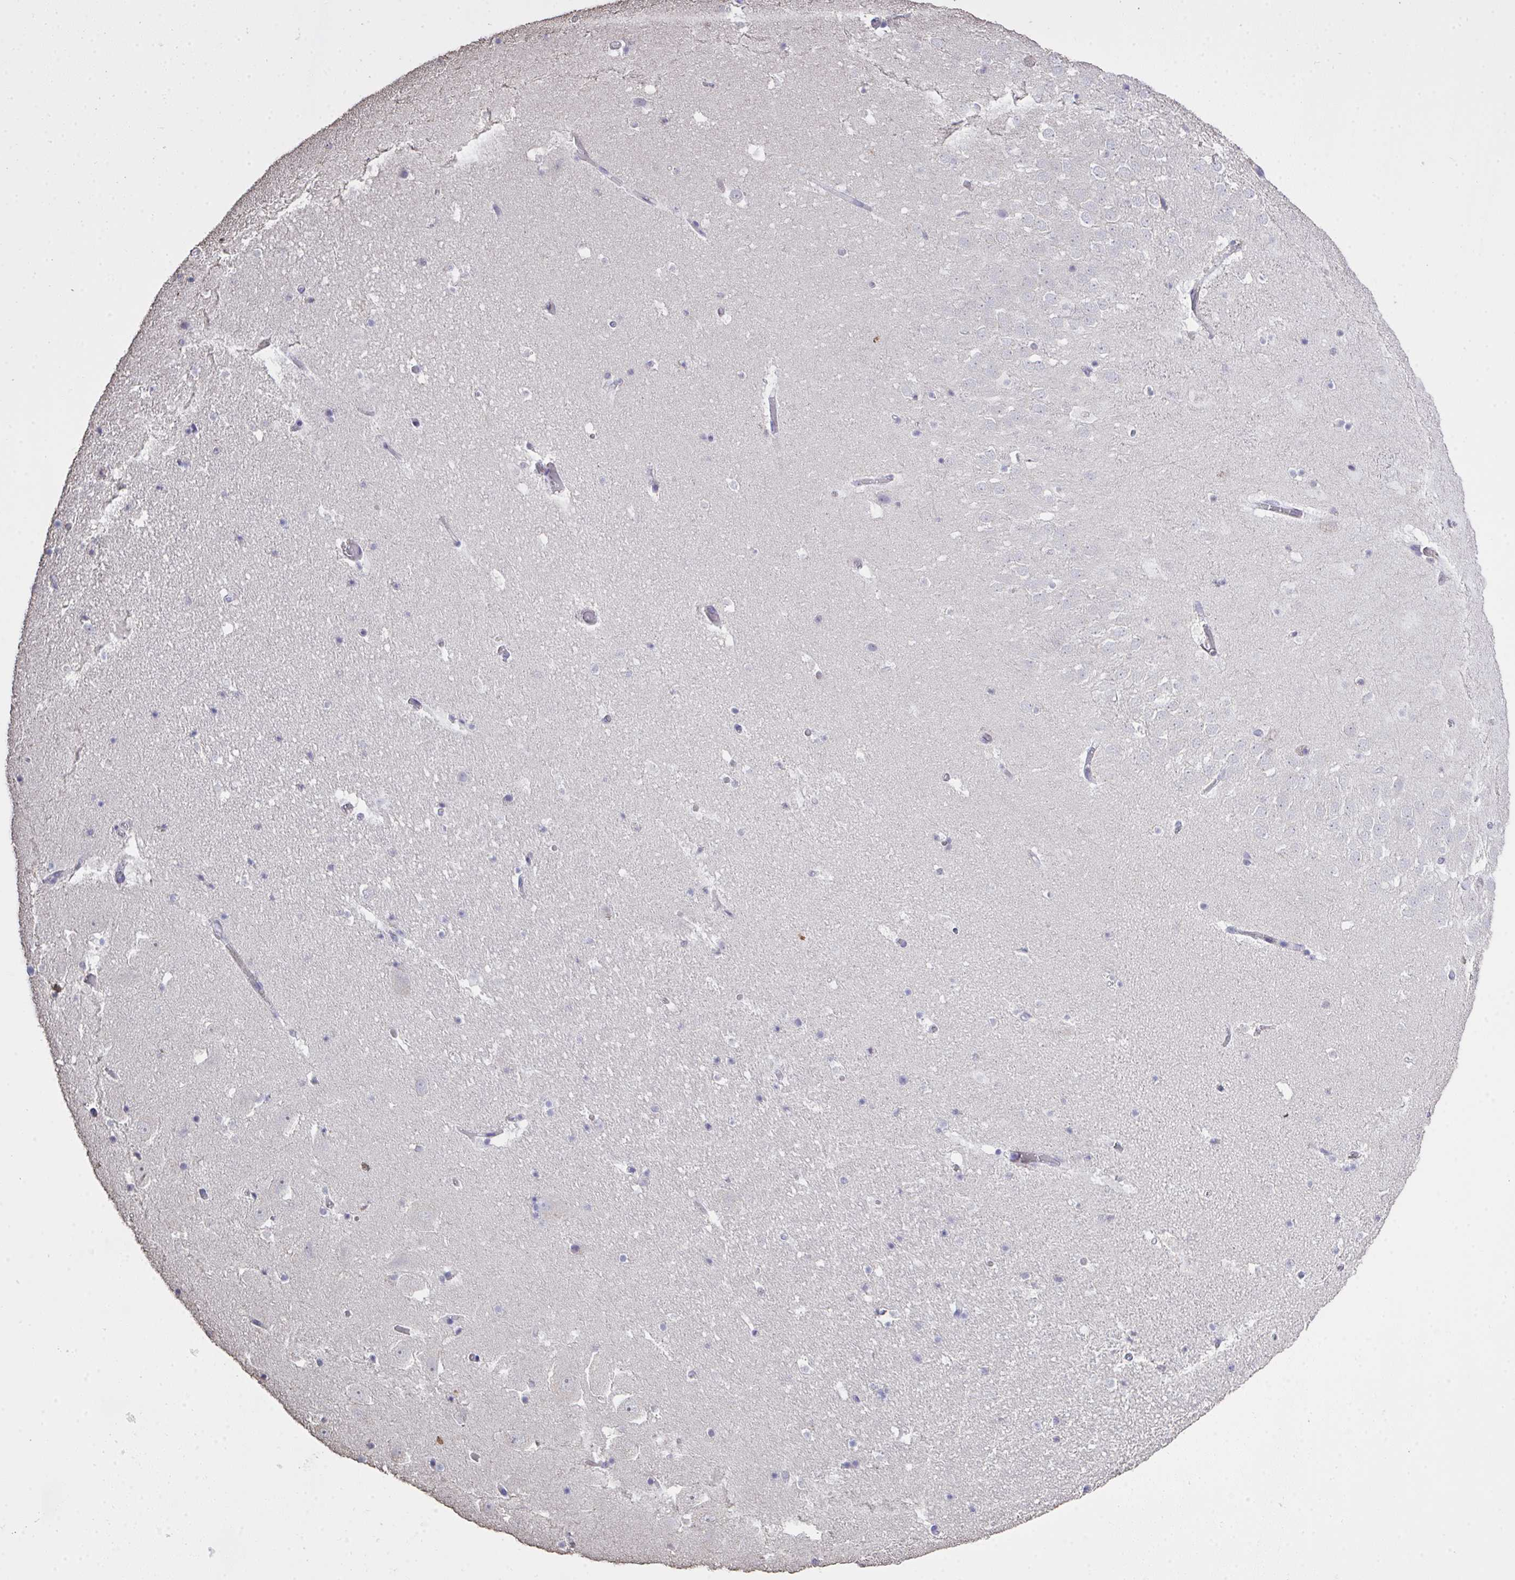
{"staining": {"intensity": "negative", "quantity": "none", "location": "none"}, "tissue": "hippocampus", "cell_type": "Glial cells", "image_type": "normal", "snomed": [{"axis": "morphology", "description": "Normal tissue, NOS"}, {"axis": "topography", "description": "Hippocampus"}], "caption": "This histopathology image is of normal hippocampus stained with immunohistochemistry (IHC) to label a protein in brown with the nuclei are counter-stained blue. There is no staining in glial cells.", "gene": "IL23R", "patient": {"sex": "female", "age": 42}}